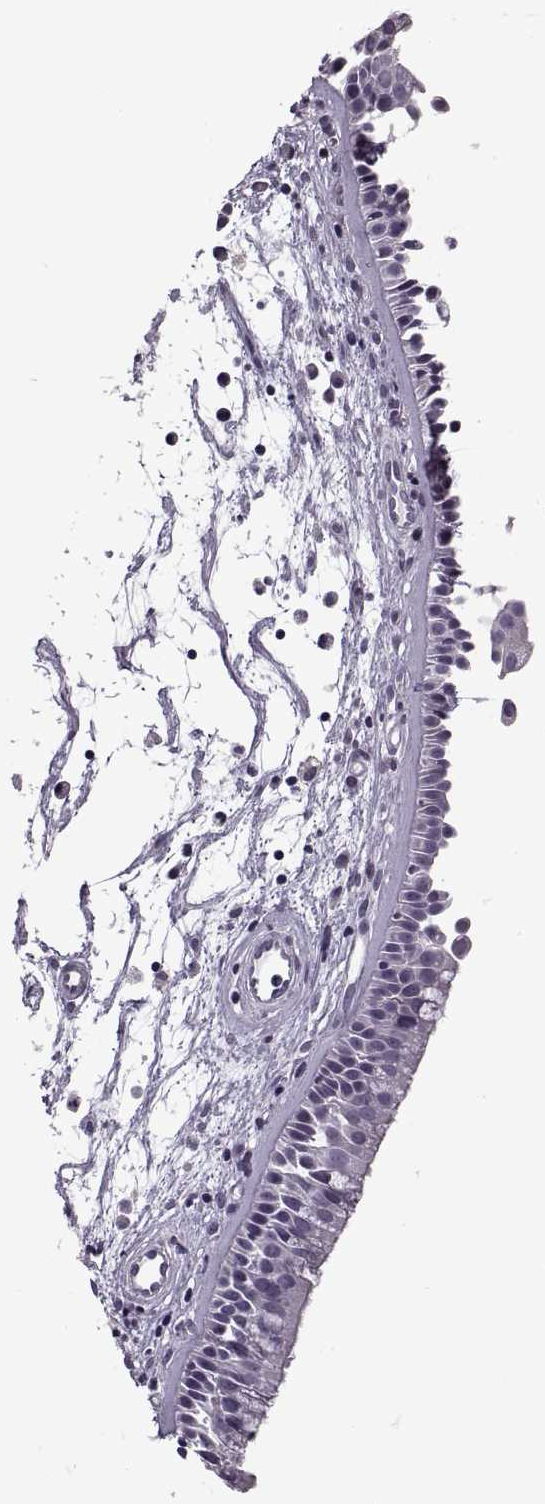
{"staining": {"intensity": "negative", "quantity": "none", "location": "none"}, "tissue": "nasopharynx", "cell_type": "Respiratory epithelial cells", "image_type": "normal", "snomed": [{"axis": "morphology", "description": "Normal tissue, NOS"}, {"axis": "topography", "description": "Nasopharynx"}], "caption": "This image is of unremarkable nasopharynx stained with immunohistochemistry (IHC) to label a protein in brown with the nuclei are counter-stained blue. There is no expression in respiratory epithelial cells.", "gene": "PAGE2B", "patient": {"sex": "female", "age": 68}}